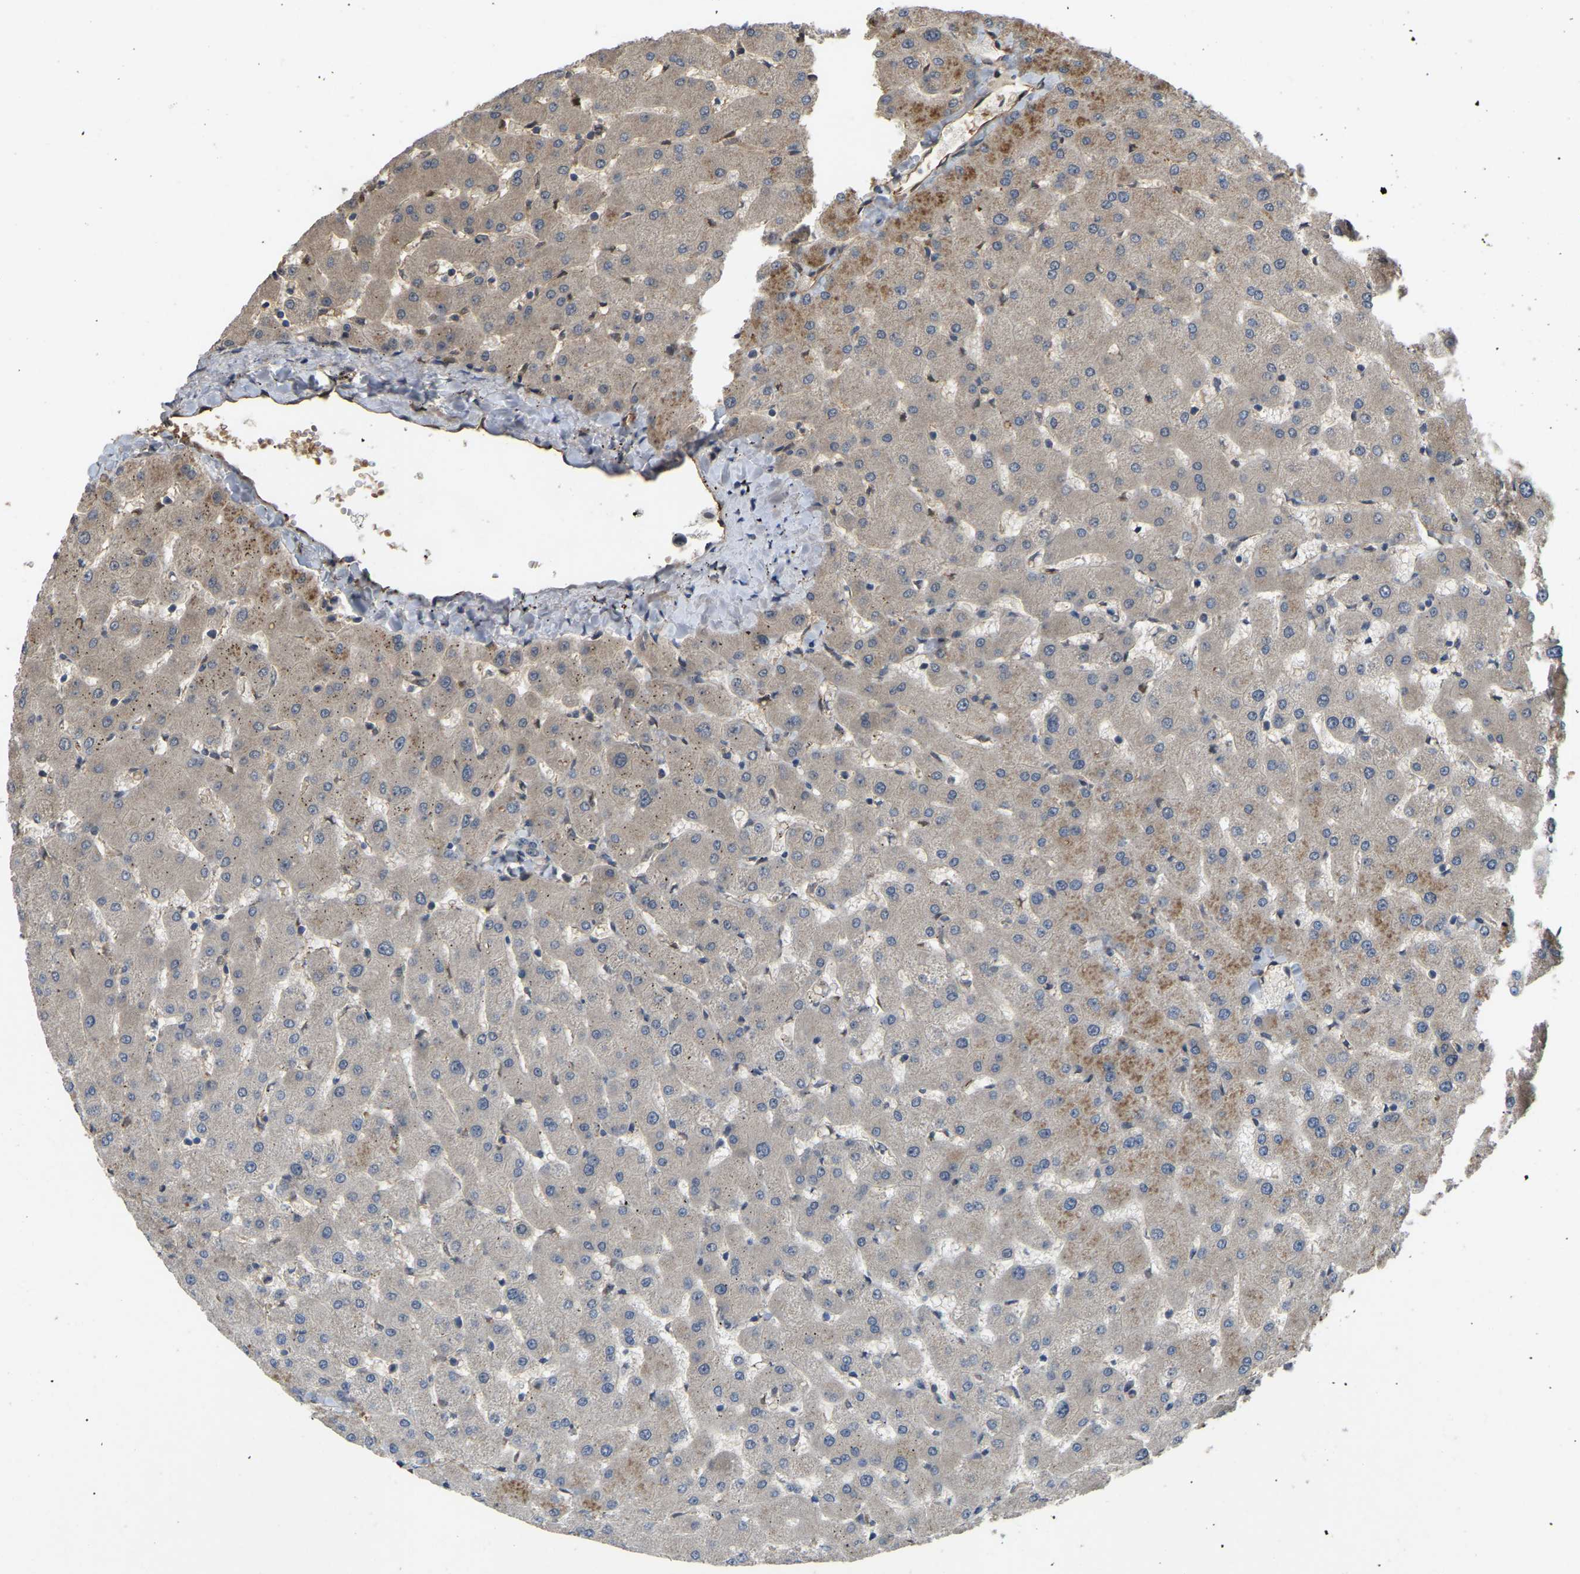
{"staining": {"intensity": "negative", "quantity": "none", "location": "none"}, "tissue": "liver", "cell_type": "Cholangiocytes", "image_type": "normal", "snomed": [{"axis": "morphology", "description": "Normal tissue, NOS"}, {"axis": "topography", "description": "Liver"}], "caption": "This histopathology image is of benign liver stained with immunohistochemistry (IHC) to label a protein in brown with the nuclei are counter-stained blue. There is no expression in cholangiocytes. (Stains: DAB (3,3'-diaminobenzidine) IHC with hematoxylin counter stain, Microscopy: brightfield microscopy at high magnification).", "gene": "LIMK2", "patient": {"sex": "female", "age": 63}}